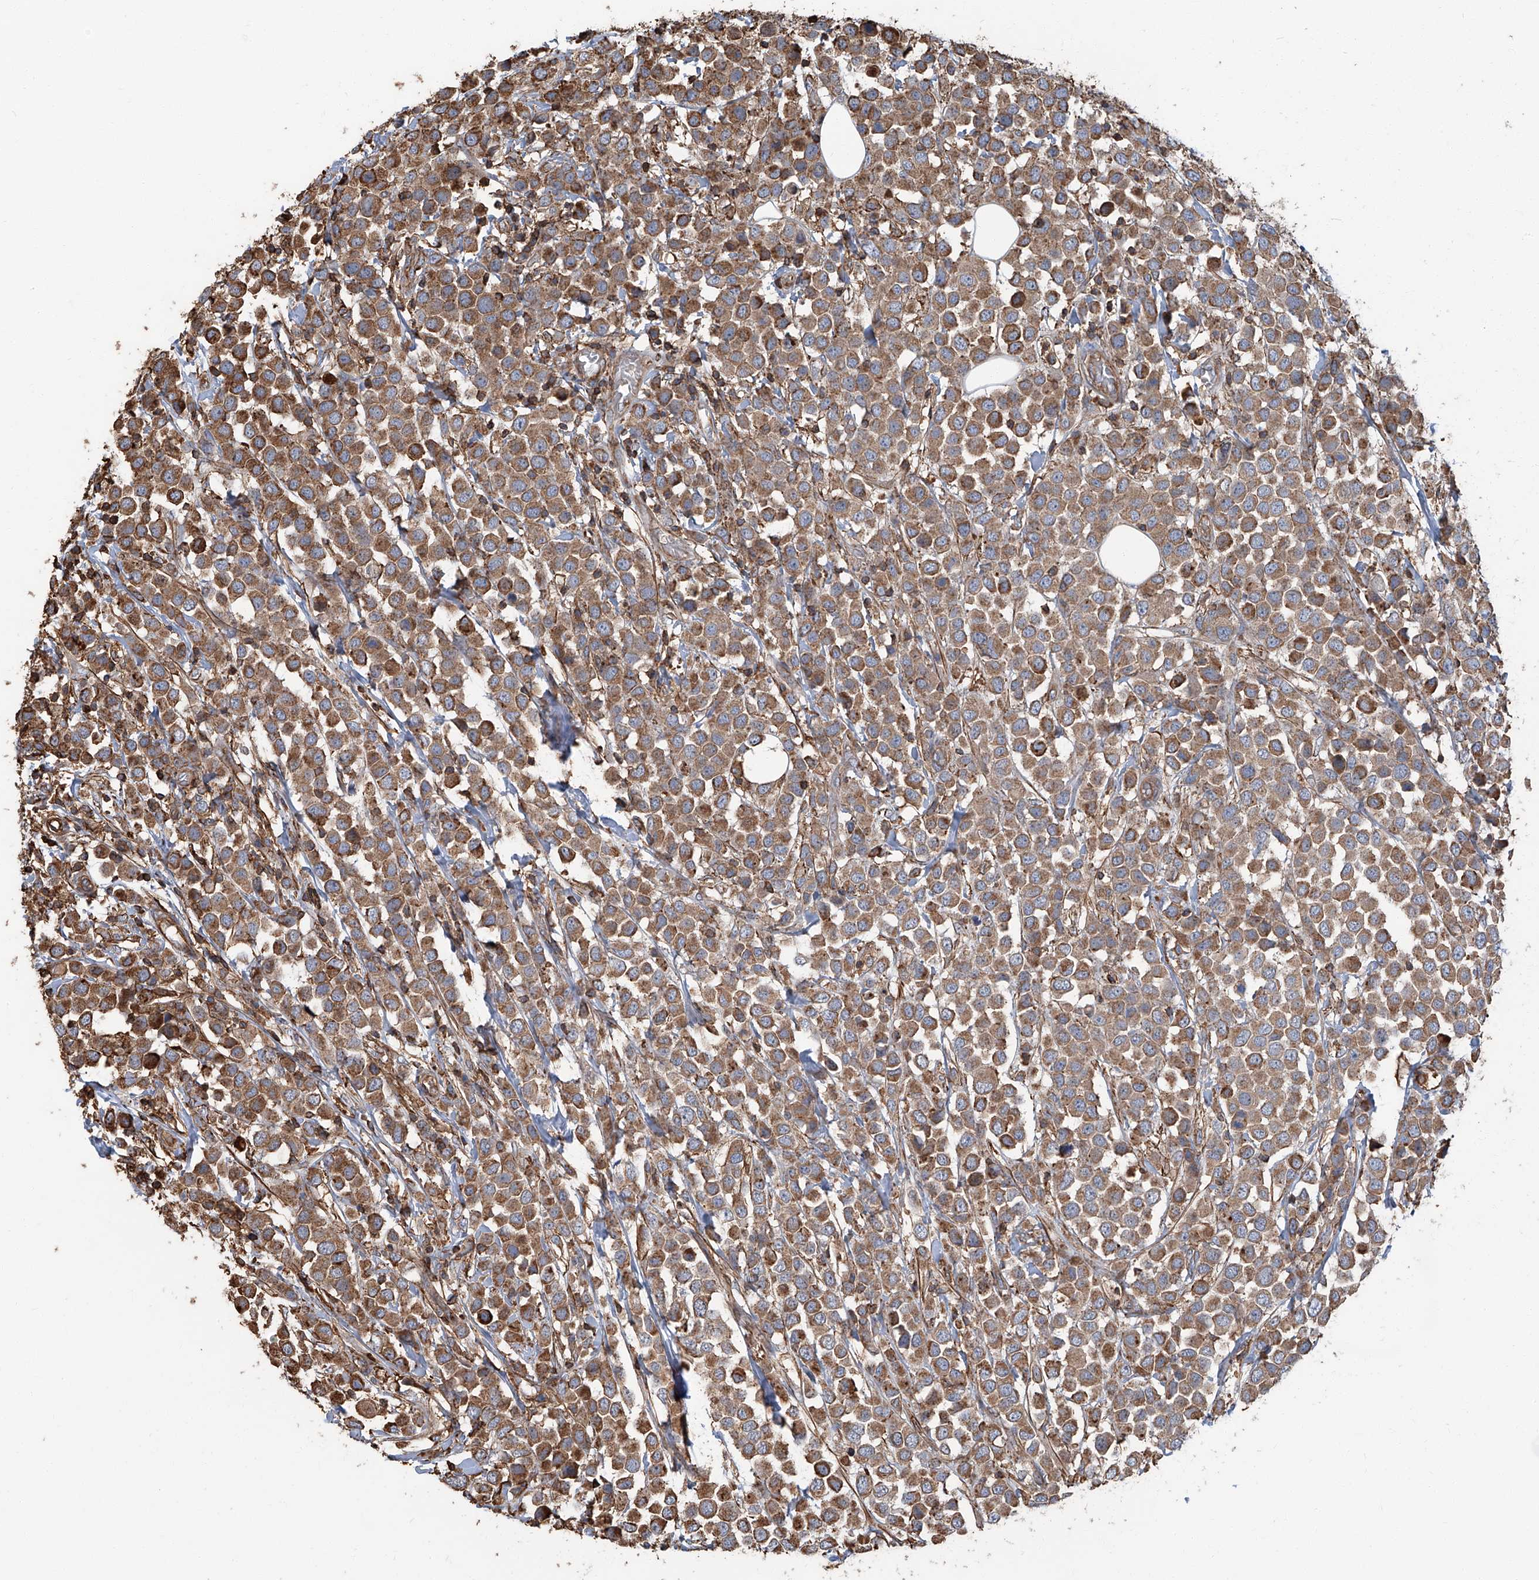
{"staining": {"intensity": "moderate", "quantity": ">75%", "location": "cytoplasmic/membranous"}, "tissue": "breast cancer", "cell_type": "Tumor cells", "image_type": "cancer", "snomed": [{"axis": "morphology", "description": "Duct carcinoma"}, {"axis": "topography", "description": "Breast"}], "caption": "Immunohistochemistry of human invasive ductal carcinoma (breast) shows medium levels of moderate cytoplasmic/membranous staining in approximately >75% of tumor cells.", "gene": "PIEZO2", "patient": {"sex": "female", "age": 61}}